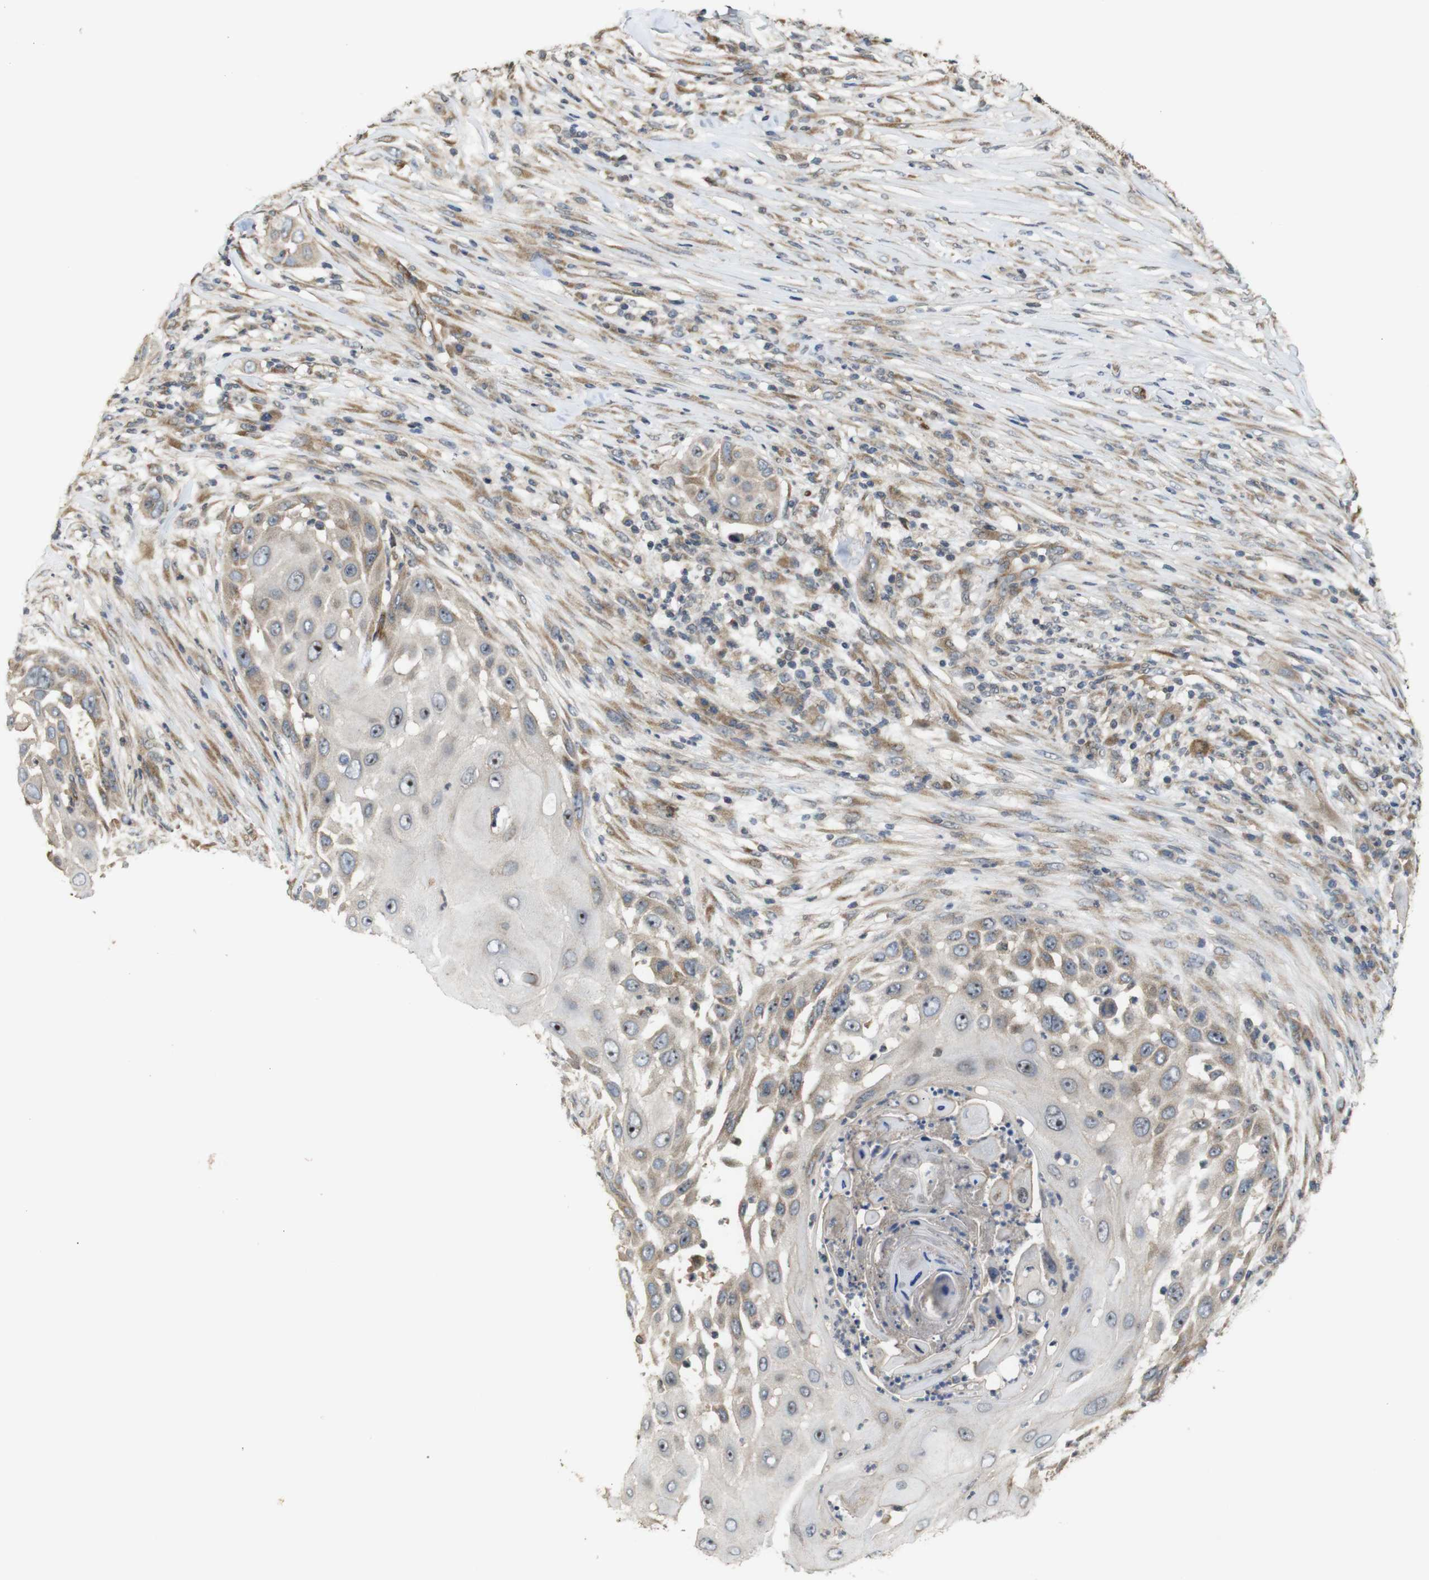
{"staining": {"intensity": "weak", "quantity": "<25%", "location": "cytoplasmic/membranous,nuclear"}, "tissue": "skin cancer", "cell_type": "Tumor cells", "image_type": "cancer", "snomed": [{"axis": "morphology", "description": "Squamous cell carcinoma, NOS"}, {"axis": "topography", "description": "Skin"}], "caption": "This is an immunohistochemistry (IHC) histopathology image of skin cancer (squamous cell carcinoma). There is no positivity in tumor cells.", "gene": "EFCAB14", "patient": {"sex": "female", "age": 44}}